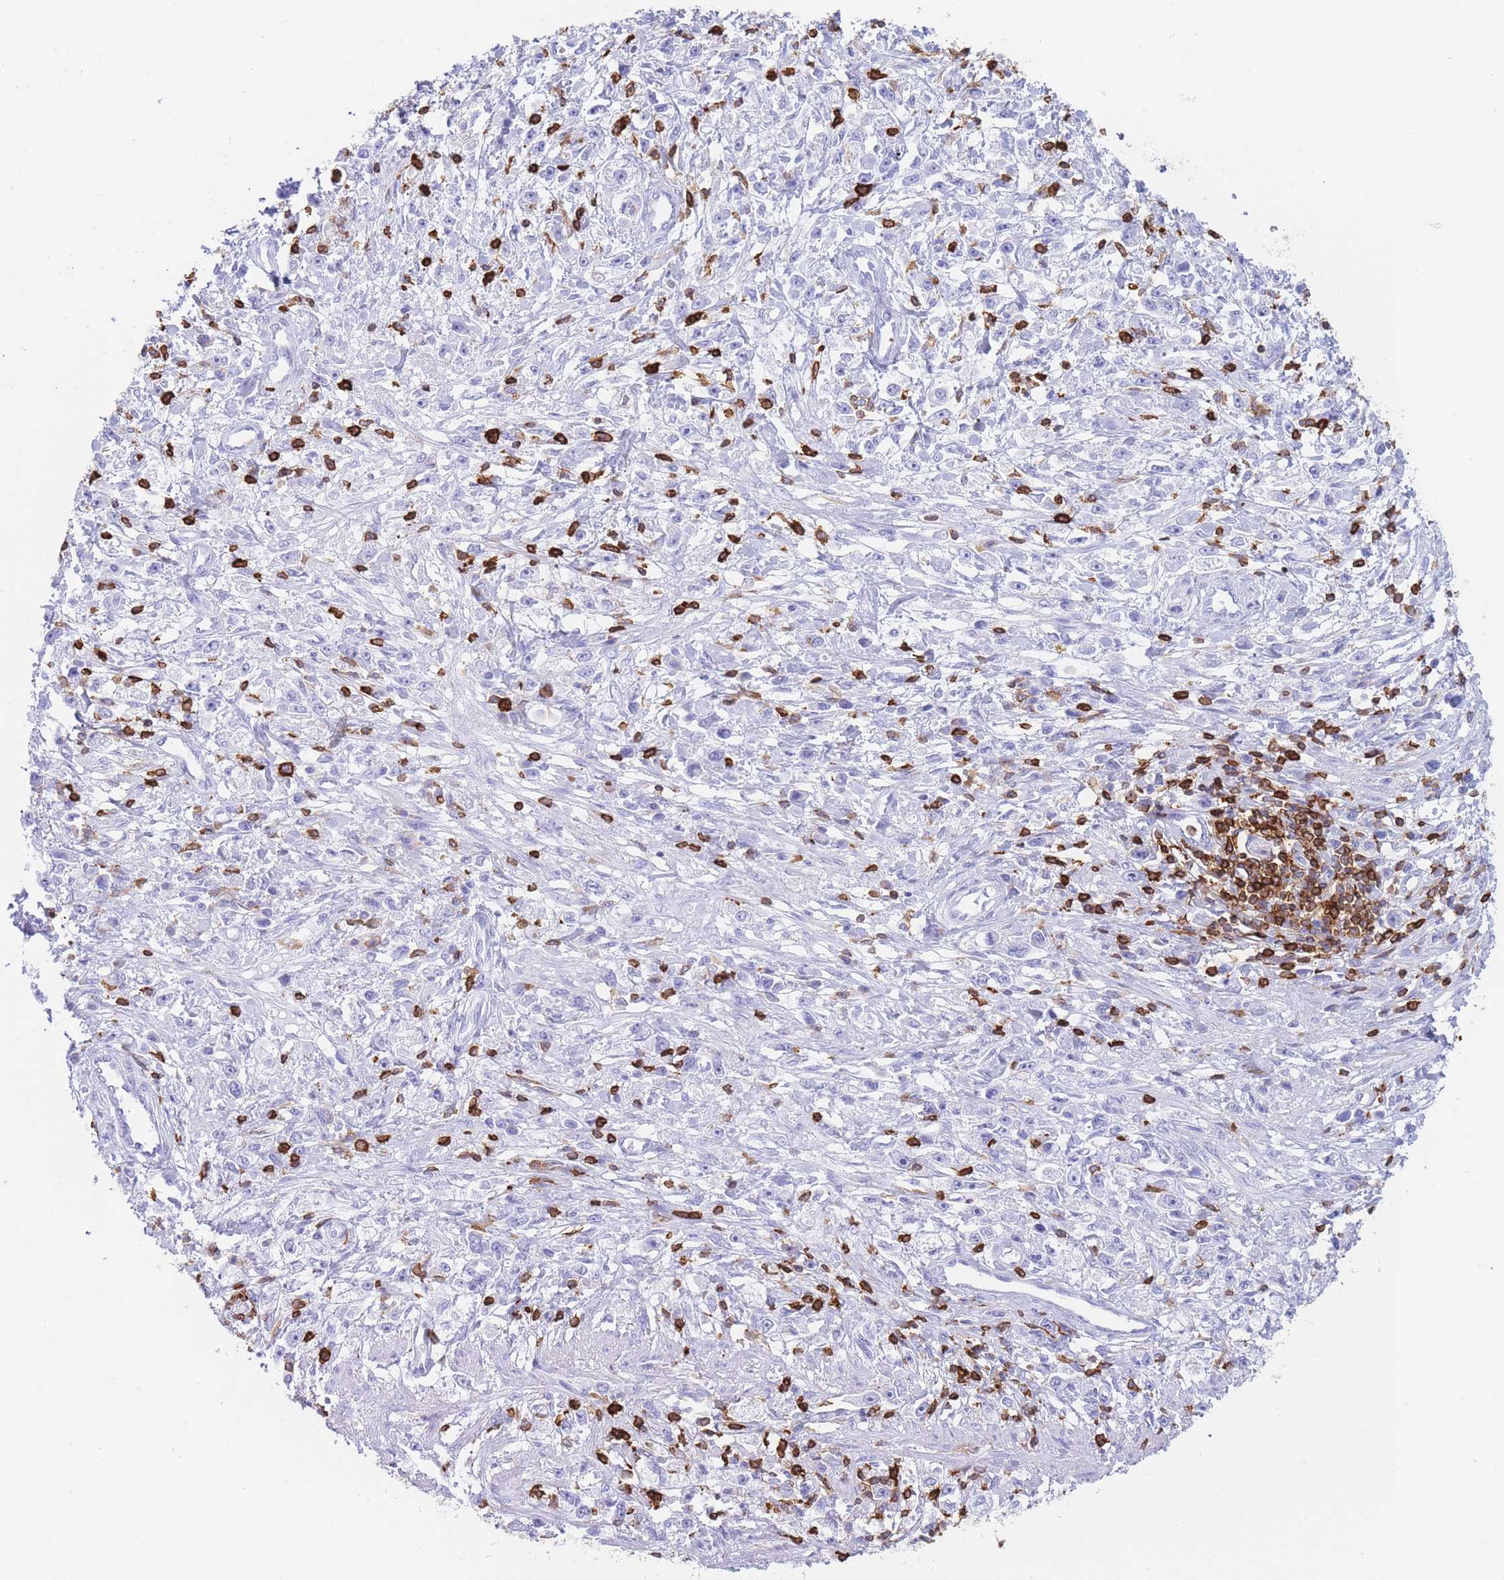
{"staining": {"intensity": "negative", "quantity": "none", "location": "none"}, "tissue": "stomach cancer", "cell_type": "Tumor cells", "image_type": "cancer", "snomed": [{"axis": "morphology", "description": "Adenocarcinoma, NOS"}, {"axis": "topography", "description": "Stomach"}], "caption": "Tumor cells show no significant positivity in adenocarcinoma (stomach).", "gene": "CORO1A", "patient": {"sex": "female", "age": 59}}